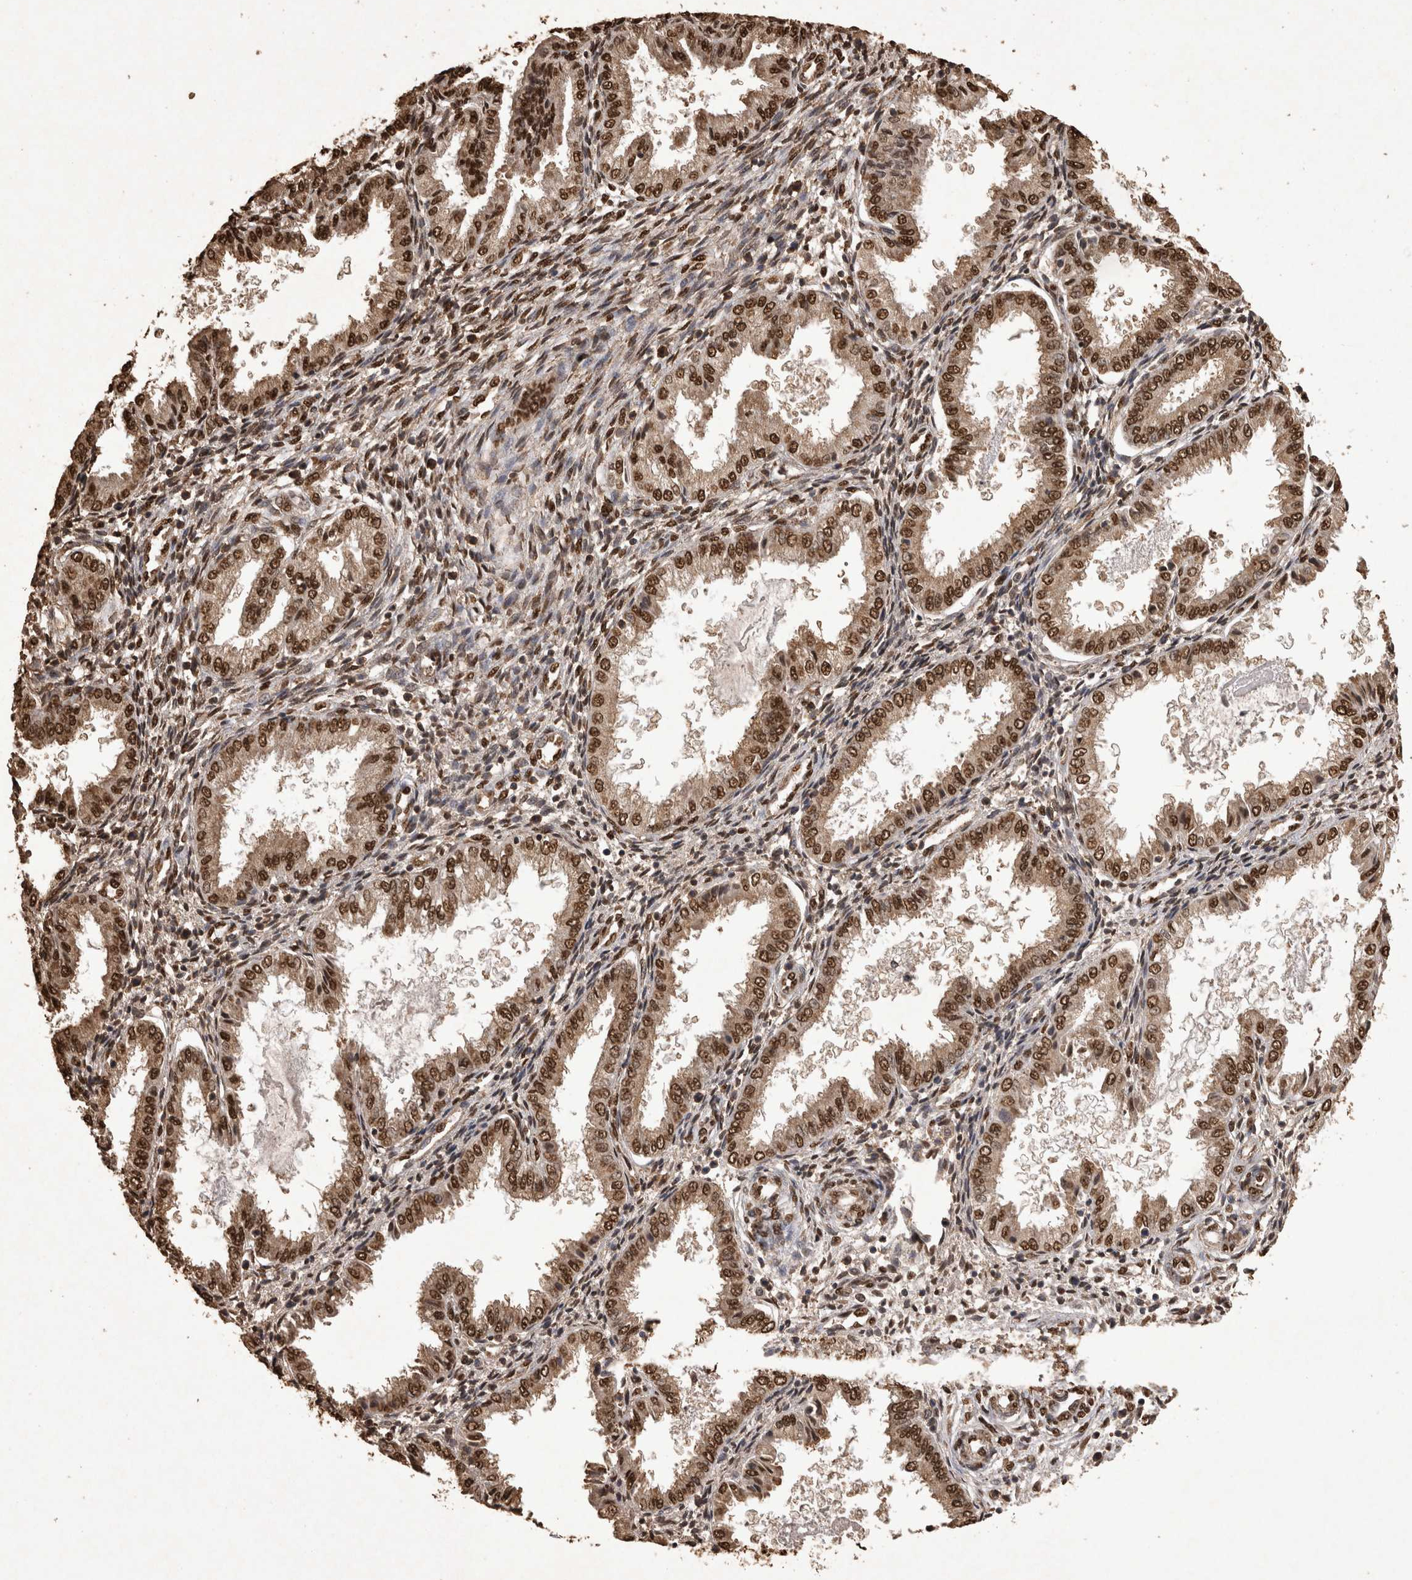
{"staining": {"intensity": "strong", "quantity": ">75%", "location": "nuclear"}, "tissue": "endometrium", "cell_type": "Cells in endometrial stroma", "image_type": "normal", "snomed": [{"axis": "morphology", "description": "Normal tissue, NOS"}, {"axis": "topography", "description": "Endometrium"}], "caption": "Cells in endometrial stroma demonstrate high levels of strong nuclear staining in about >75% of cells in benign human endometrium.", "gene": "OAS2", "patient": {"sex": "female", "age": 33}}